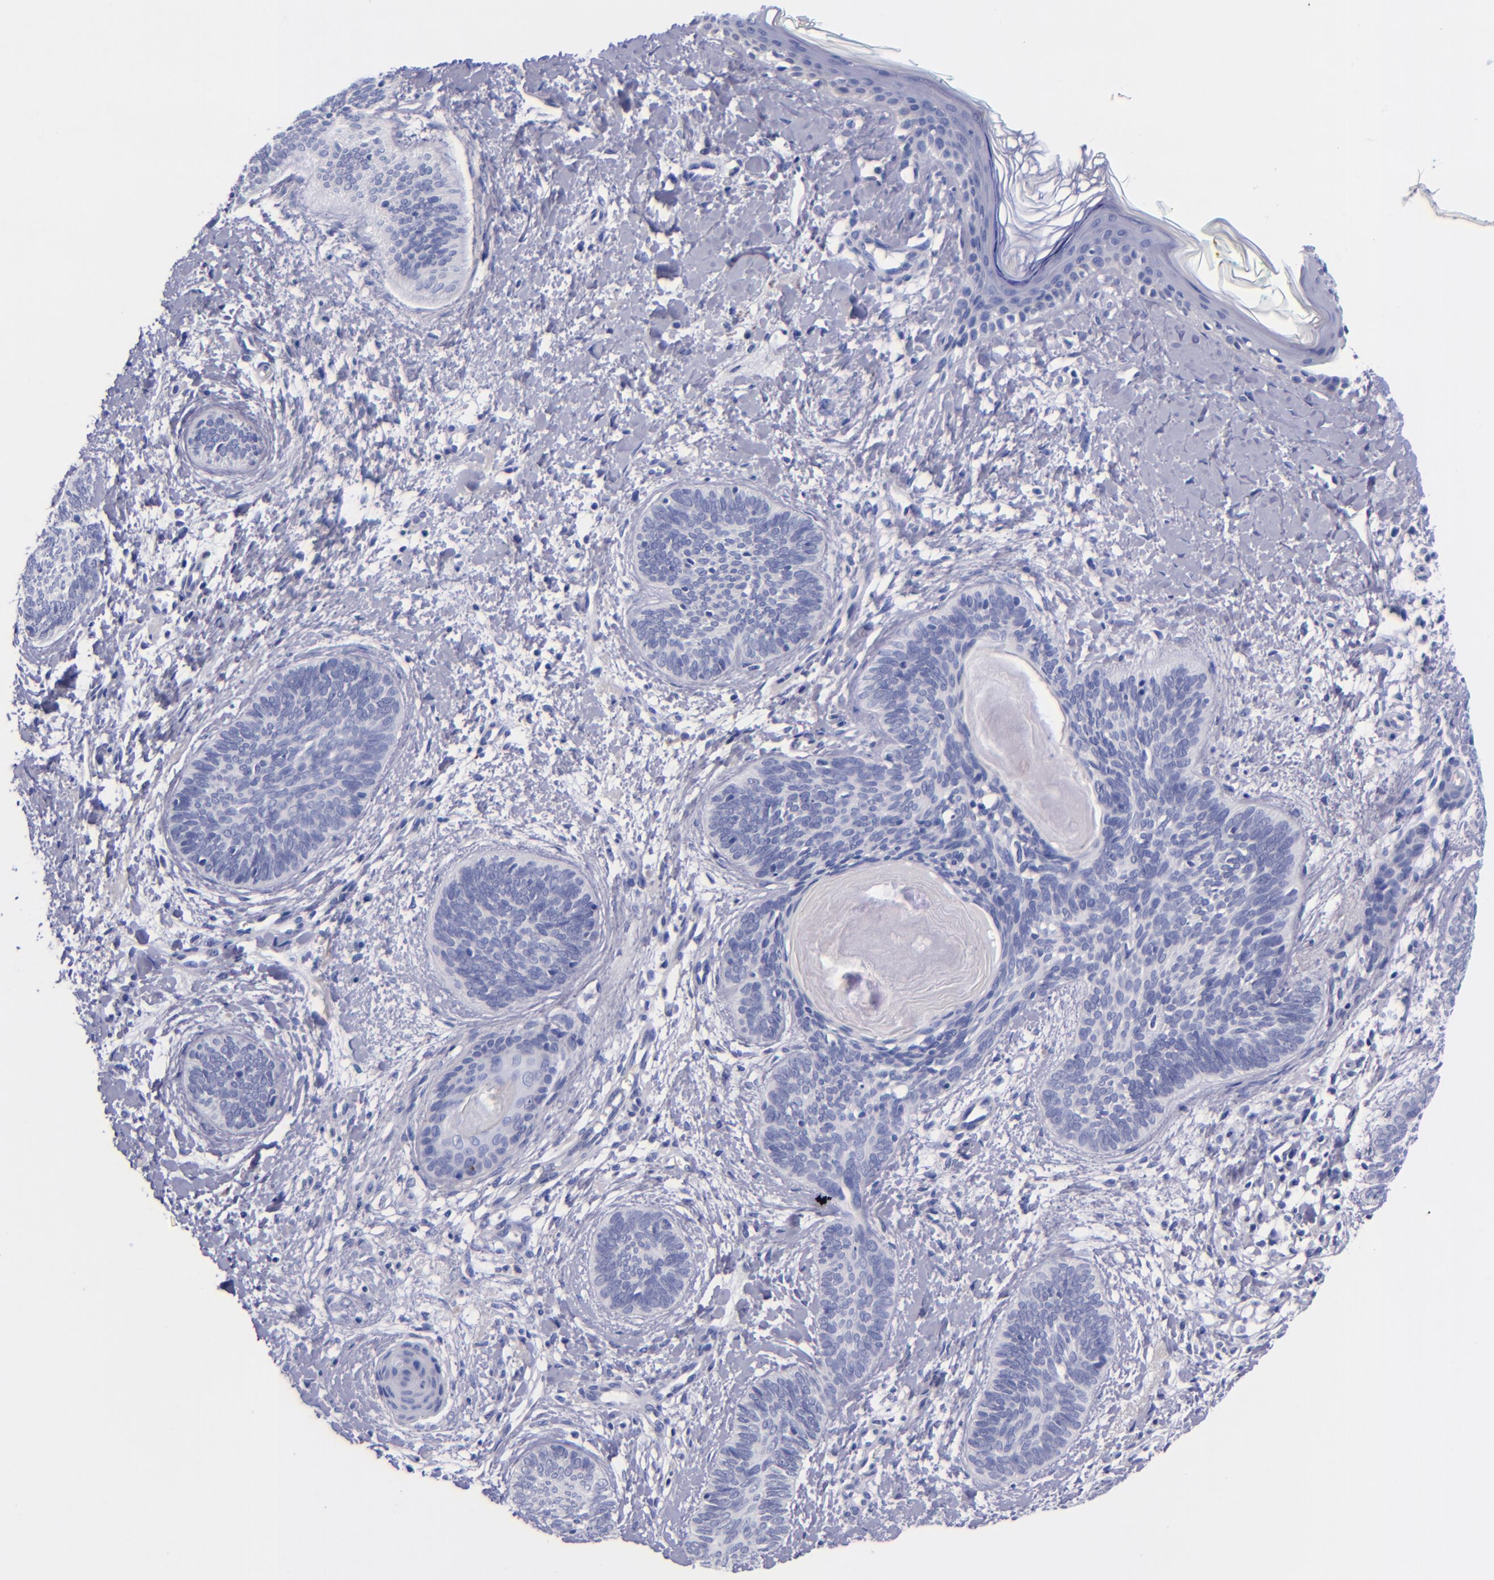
{"staining": {"intensity": "negative", "quantity": "none", "location": "none"}, "tissue": "skin cancer", "cell_type": "Tumor cells", "image_type": "cancer", "snomed": [{"axis": "morphology", "description": "Basal cell carcinoma"}, {"axis": "topography", "description": "Skin"}], "caption": "This is a photomicrograph of immunohistochemistry (IHC) staining of skin cancer (basal cell carcinoma), which shows no staining in tumor cells.", "gene": "SV2A", "patient": {"sex": "female", "age": 81}}